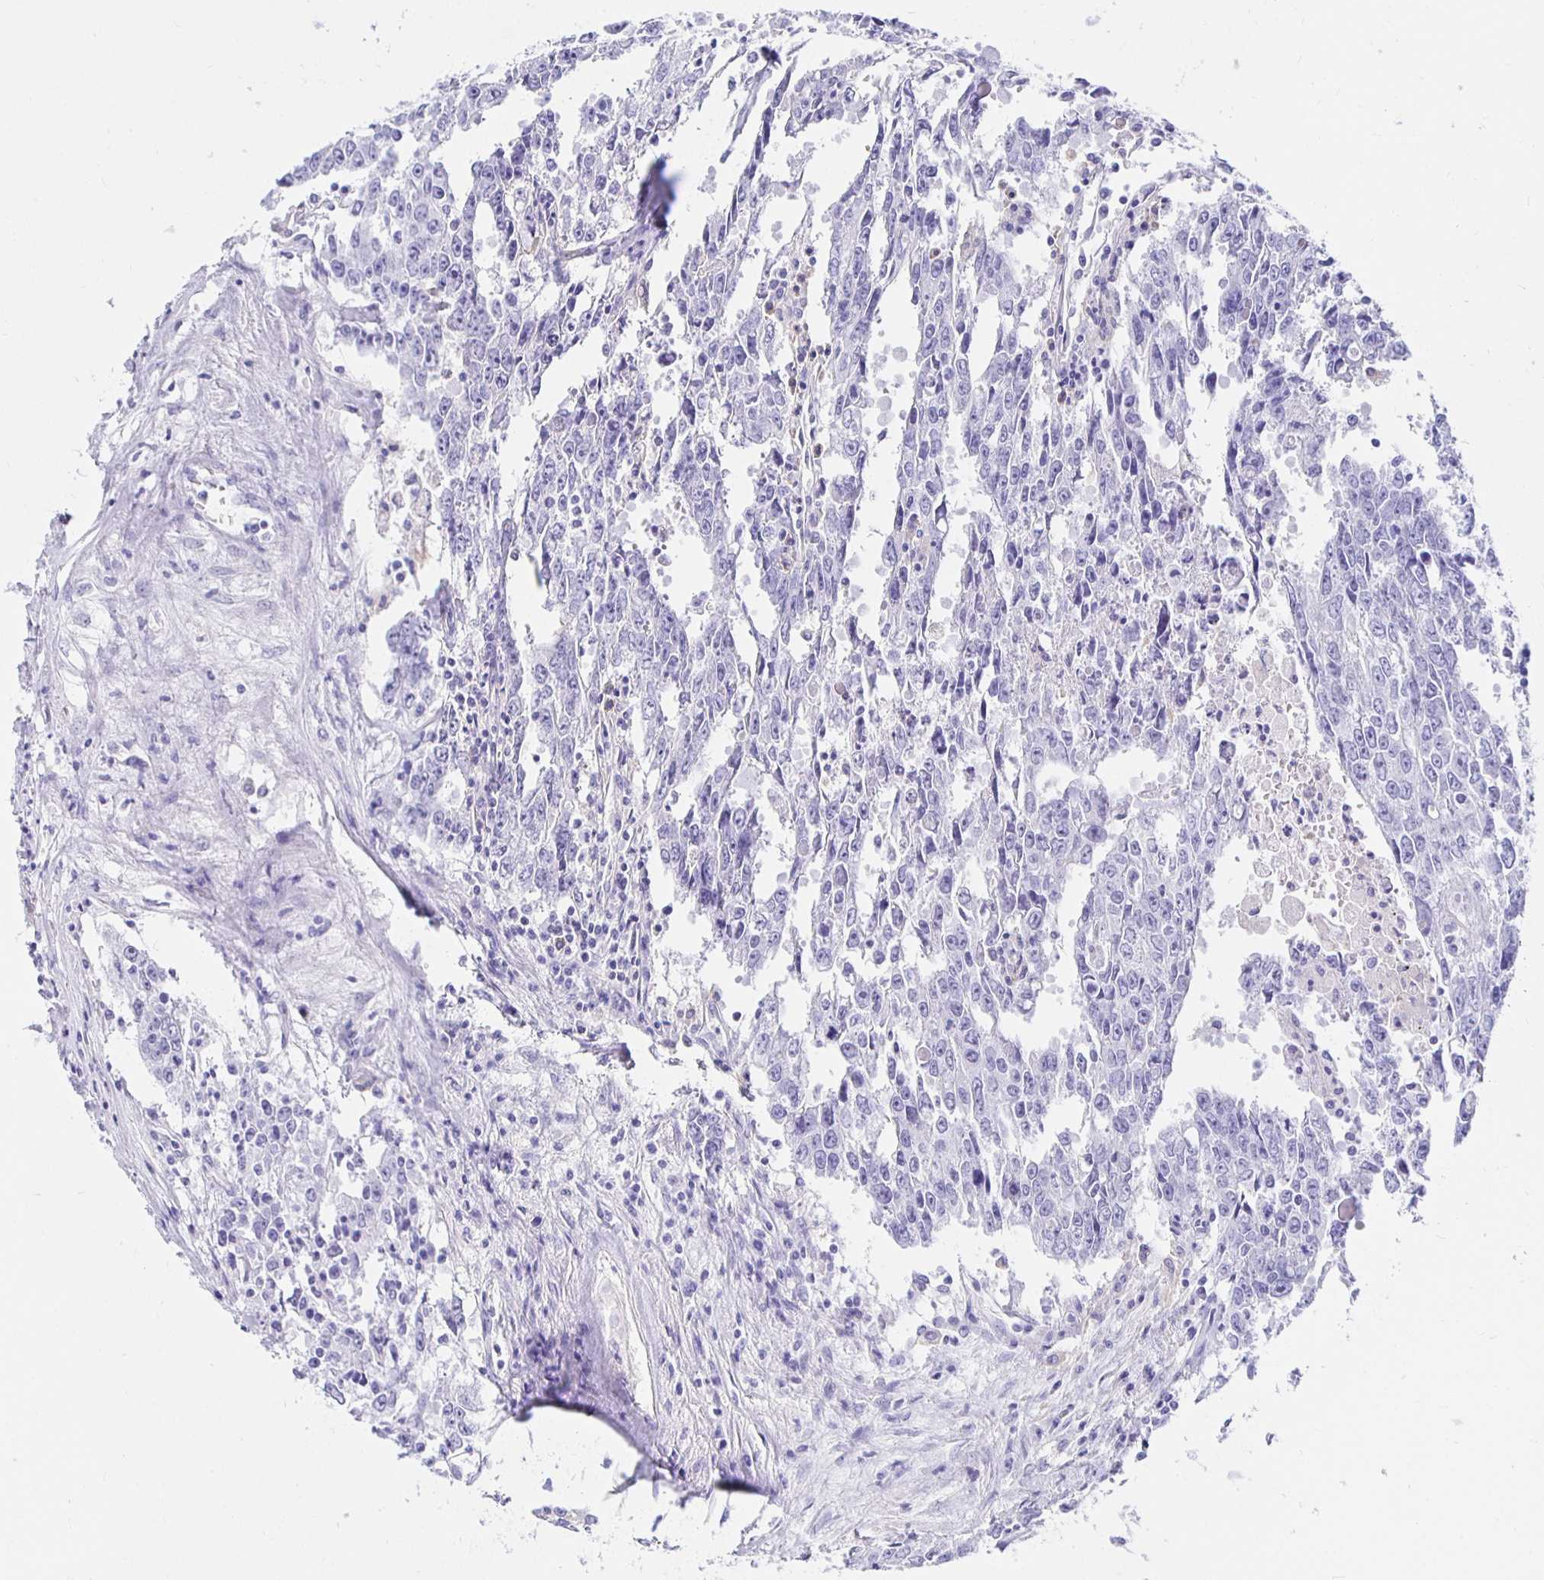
{"staining": {"intensity": "negative", "quantity": "none", "location": "none"}, "tissue": "testis cancer", "cell_type": "Tumor cells", "image_type": "cancer", "snomed": [{"axis": "morphology", "description": "Carcinoma, Embryonal, NOS"}, {"axis": "topography", "description": "Testis"}], "caption": "DAB (3,3'-diaminobenzidine) immunohistochemical staining of testis cancer demonstrates no significant expression in tumor cells.", "gene": "UMOD", "patient": {"sex": "male", "age": 22}}